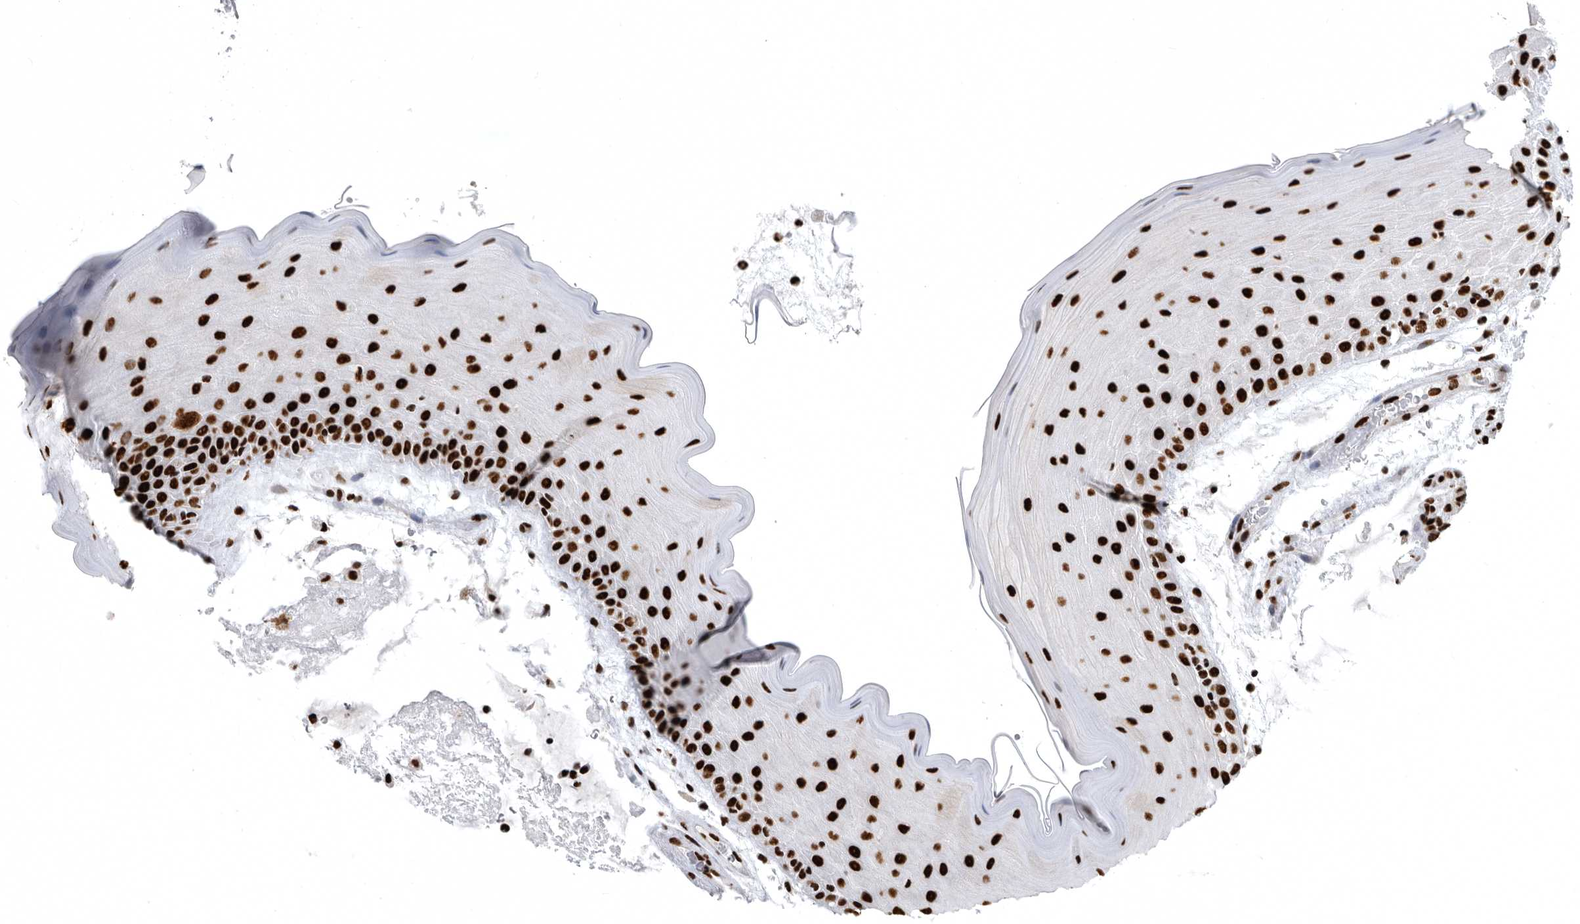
{"staining": {"intensity": "strong", "quantity": ">75%", "location": "nuclear"}, "tissue": "oral mucosa", "cell_type": "Squamous epithelial cells", "image_type": "normal", "snomed": [{"axis": "morphology", "description": "Normal tissue, NOS"}, {"axis": "topography", "description": "Oral tissue"}], "caption": "A high-resolution histopathology image shows immunohistochemistry (IHC) staining of unremarkable oral mucosa, which demonstrates strong nuclear positivity in about >75% of squamous epithelial cells.", "gene": "BCLAF1", "patient": {"sex": "male", "age": 13}}